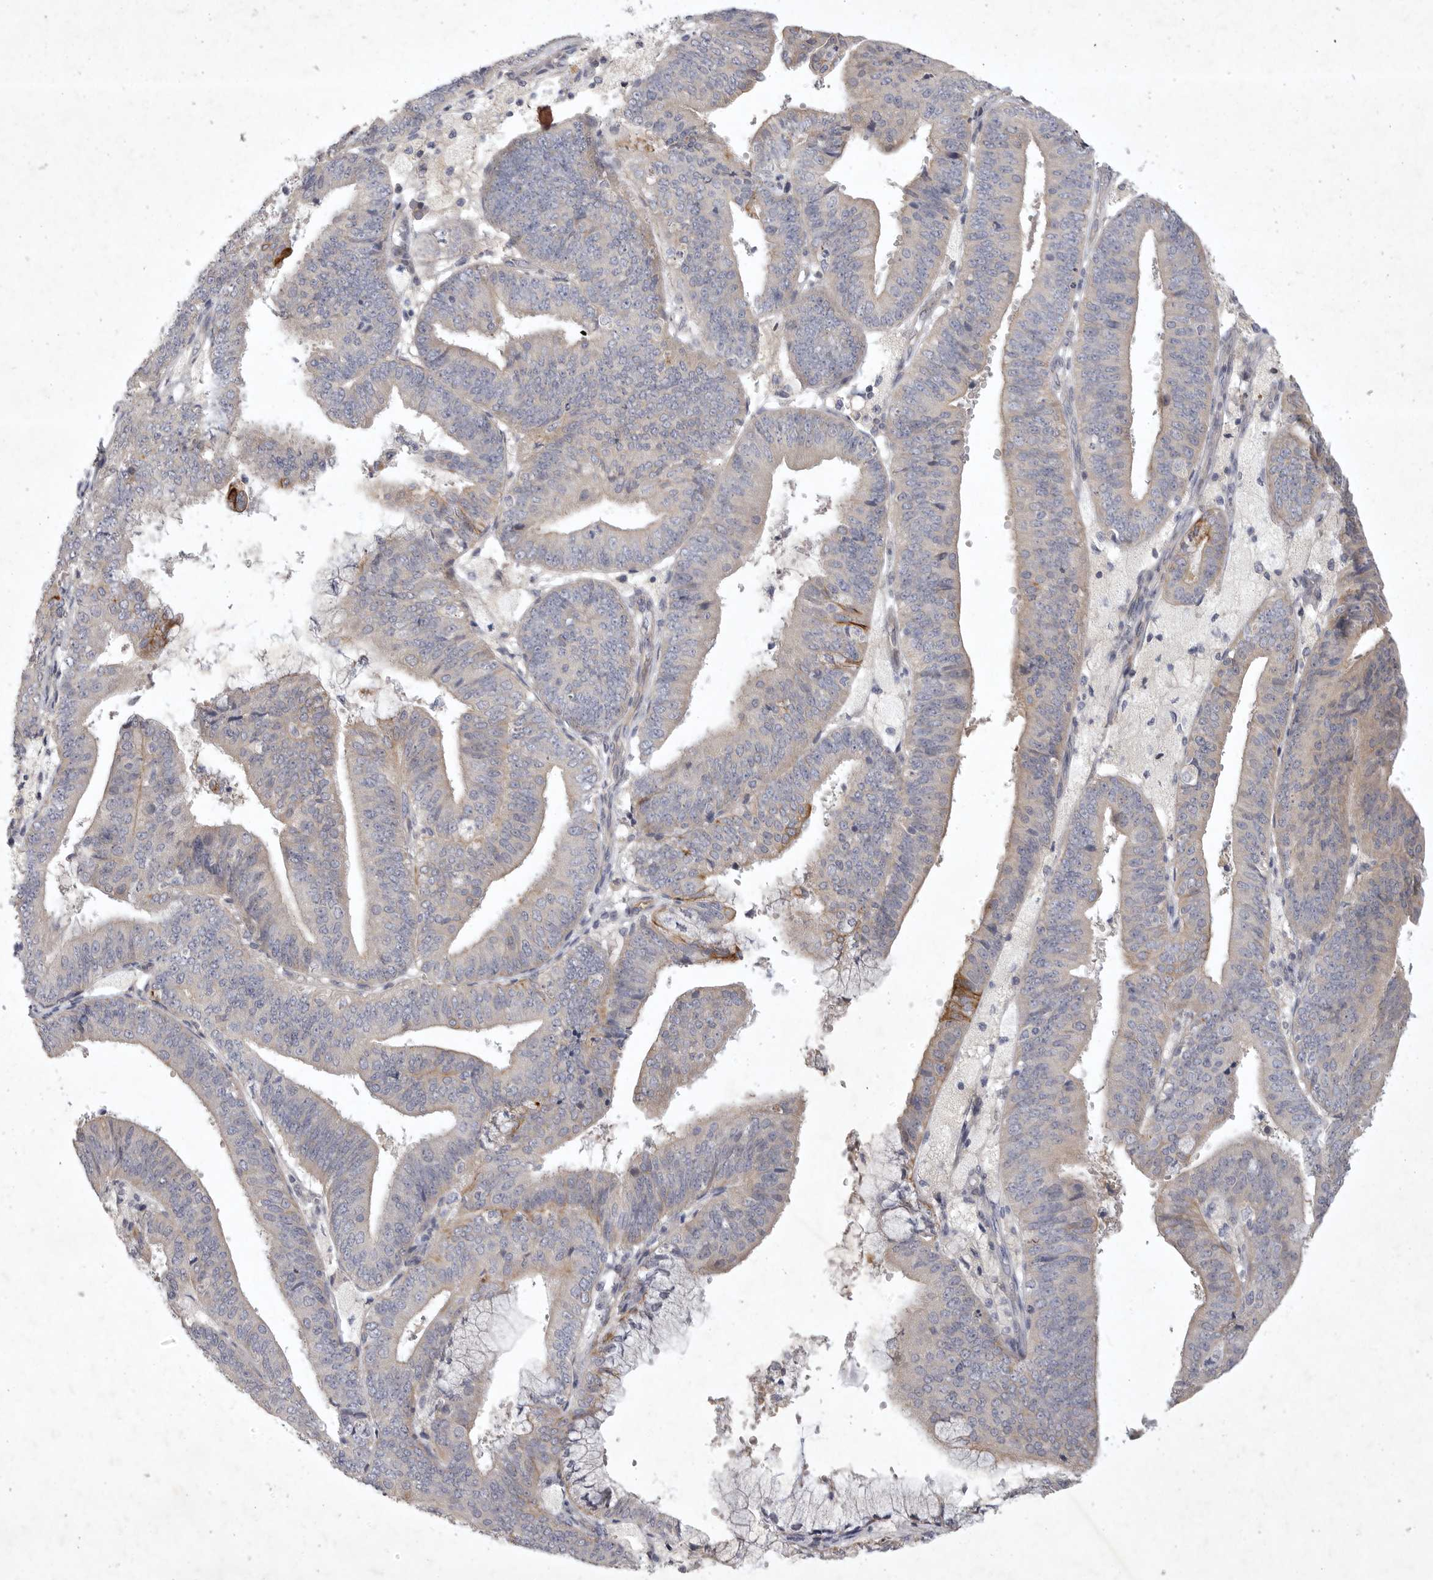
{"staining": {"intensity": "moderate", "quantity": "<25%", "location": "cytoplasmic/membranous"}, "tissue": "endometrial cancer", "cell_type": "Tumor cells", "image_type": "cancer", "snomed": [{"axis": "morphology", "description": "Adenocarcinoma, NOS"}, {"axis": "topography", "description": "Endometrium"}], "caption": "Protein expression analysis of endometrial adenocarcinoma displays moderate cytoplasmic/membranous positivity in approximately <25% of tumor cells.", "gene": "BZW2", "patient": {"sex": "female", "age": 63}}